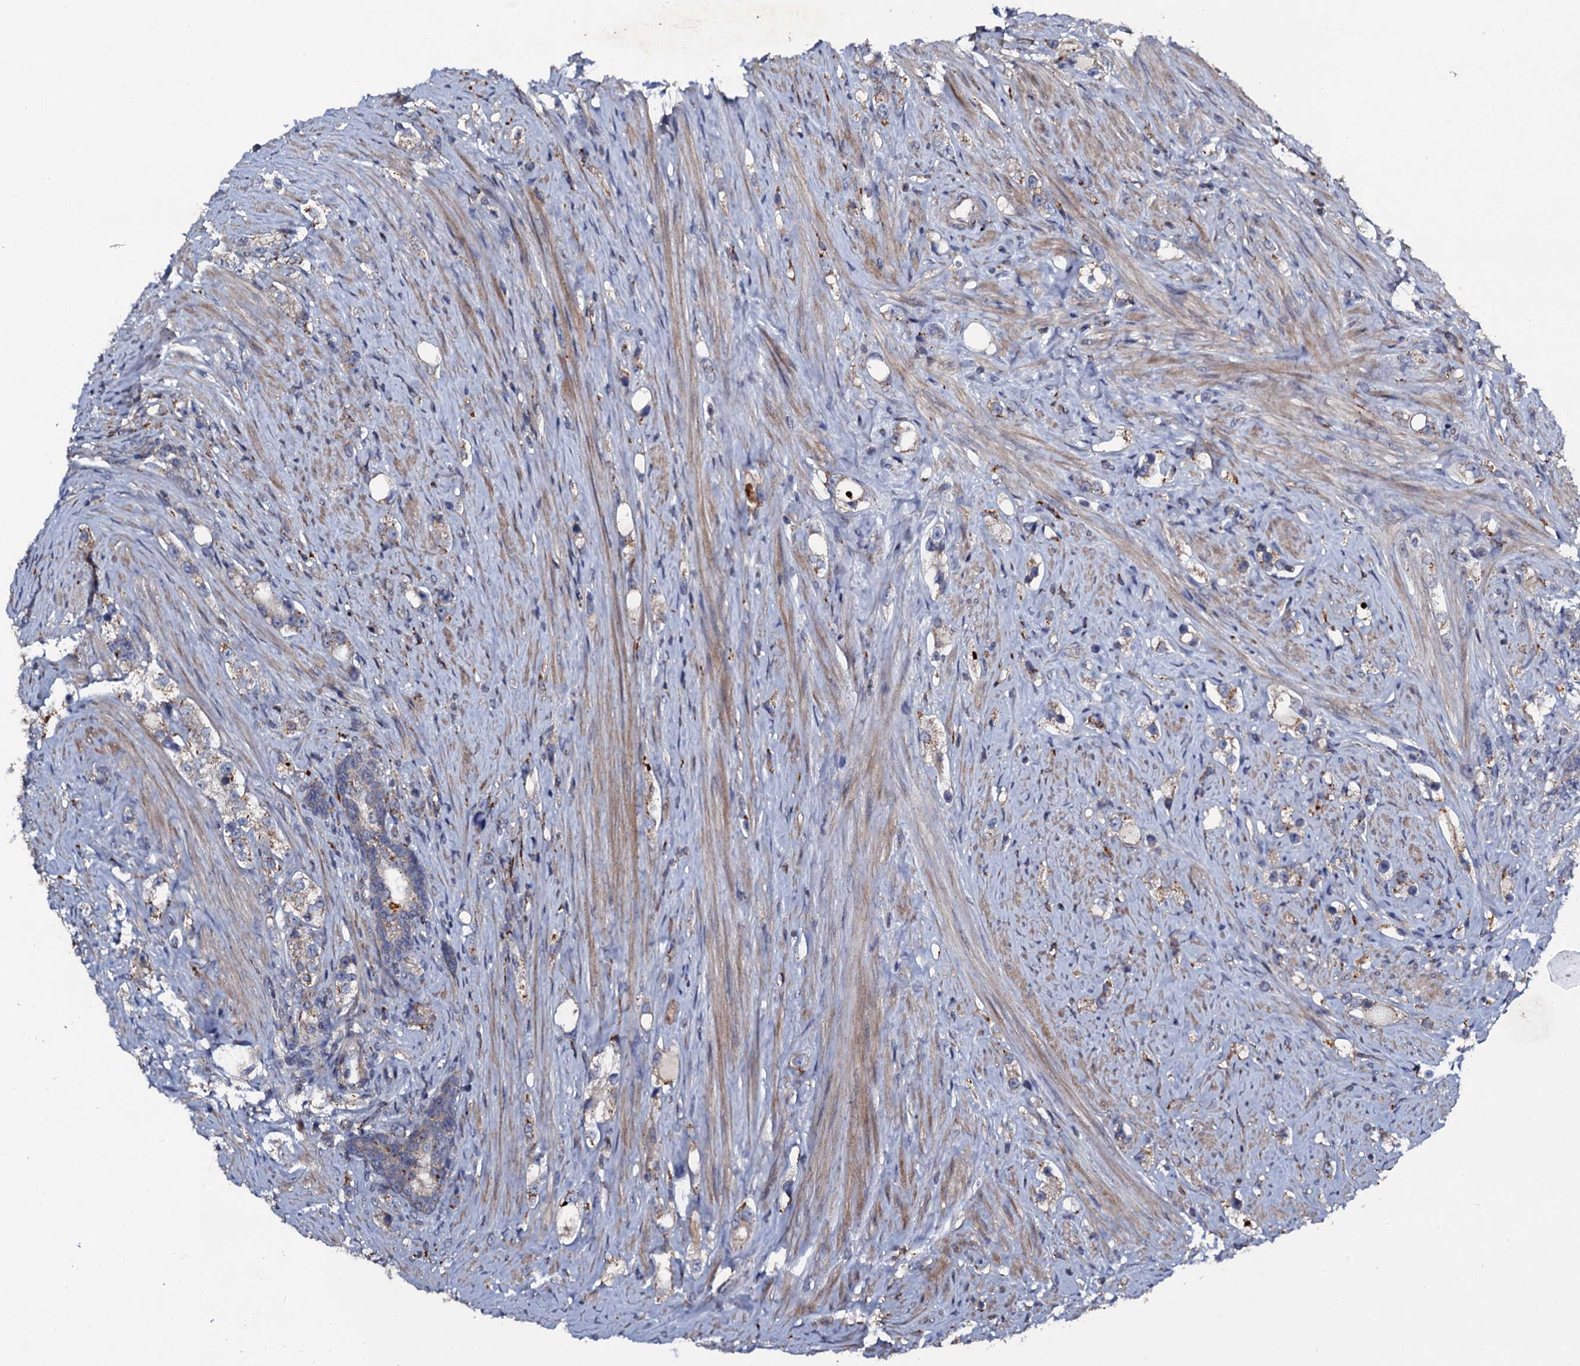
{"staining": {"intensity": "weak", "quantity": "25%-75%", "location": "cytoplasmic/membranous"}, "tissue": "prostate cancer", "cell_type": "Tumor cells", "image_type": "cancer", "snomed": [{"axis": "morphology", "description": "Adenocarcinoma, High grade"}, {"axis": "topography", "description": "Prostate"}], "caption": "DAB (3,3'-diaminobenzidine) immunohistochemical staining of human adenocarcinoma (high-grade) (prostate) exhibits weak cytoplasmic/membranous protein staining in about 25%-75% of tumor cells.", "gene": "LRRC28", "patient": {"sex": "male", "age": 63}}